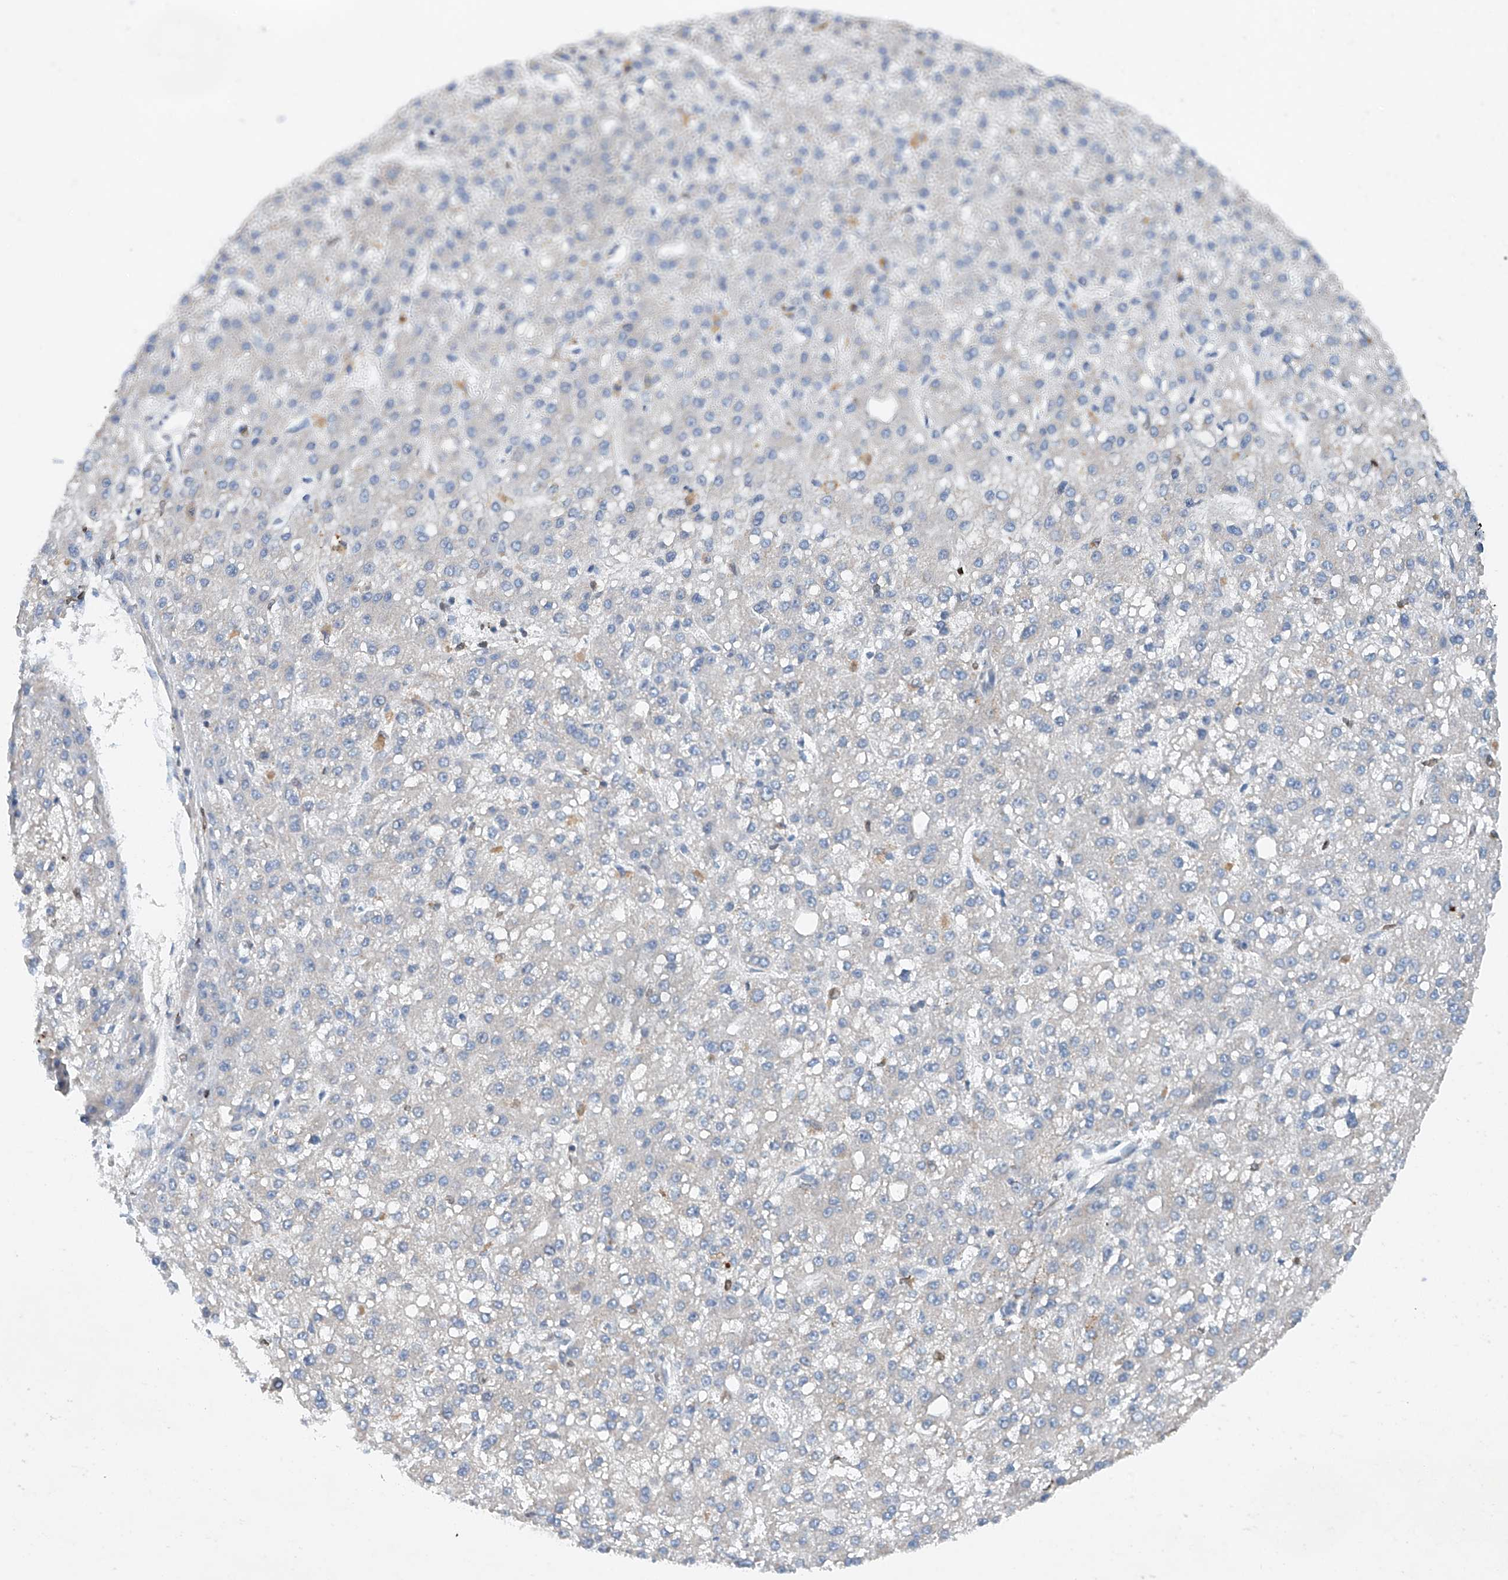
{"staining": {"intensity": "negative", "quantity": "none", "location": "none"}, "tissue": "liver cancer", "cell_type": "Tumor cells", "image_type": "cancer", "snomed": [{"axis": "morphology", "description": "Carcinoma, Hepatocellular, NOS"}, {"axis": "topography", "description": "Liver"}], "caption": "Tumor cells show no significant protein positivity in liver cancer.", "gene": "CEP85L", "patient": {"sex": "male", "age": 67}}